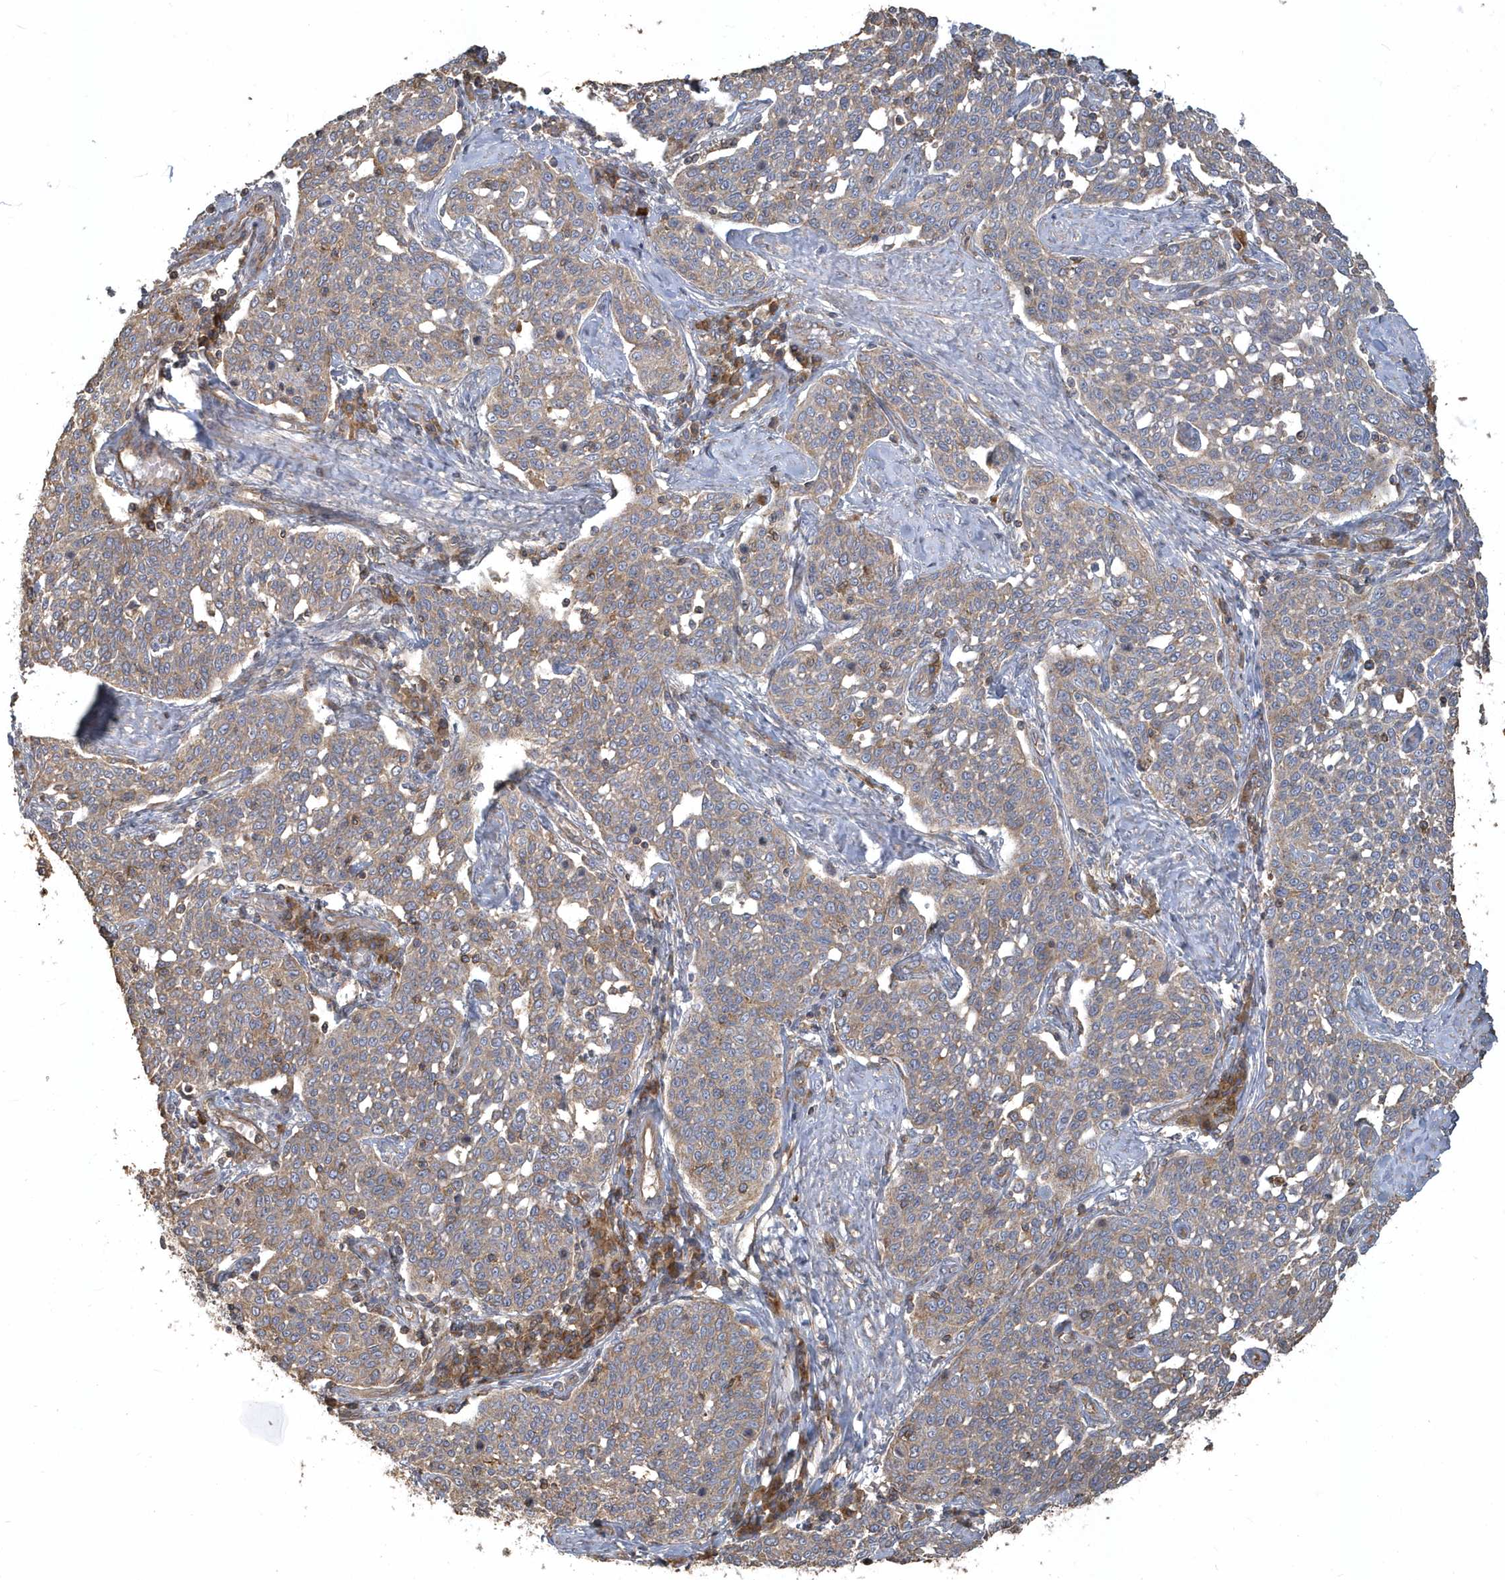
{"staining": {"intensity": "weak", "quantity": ">75%", "location": "cytoplasmic/membranous"}, "tissue": "cervical cancer", "cell_type": "Tumor cells", "image_type": "cancer", "snomed": [{"axis": "morphology", "description": "Squamous cell carcinoma, NOS"}, {"axis": "topography", "description": "Cervix"}], "caption": "Cervical squamous cell carcinoma stained for a protein (brown) reveals weak cytoplasmic/membranous positive expression in about >75% of tumor cells.", "gene": "TRAIP", "patient": {"sex": "female", "age": 34}}